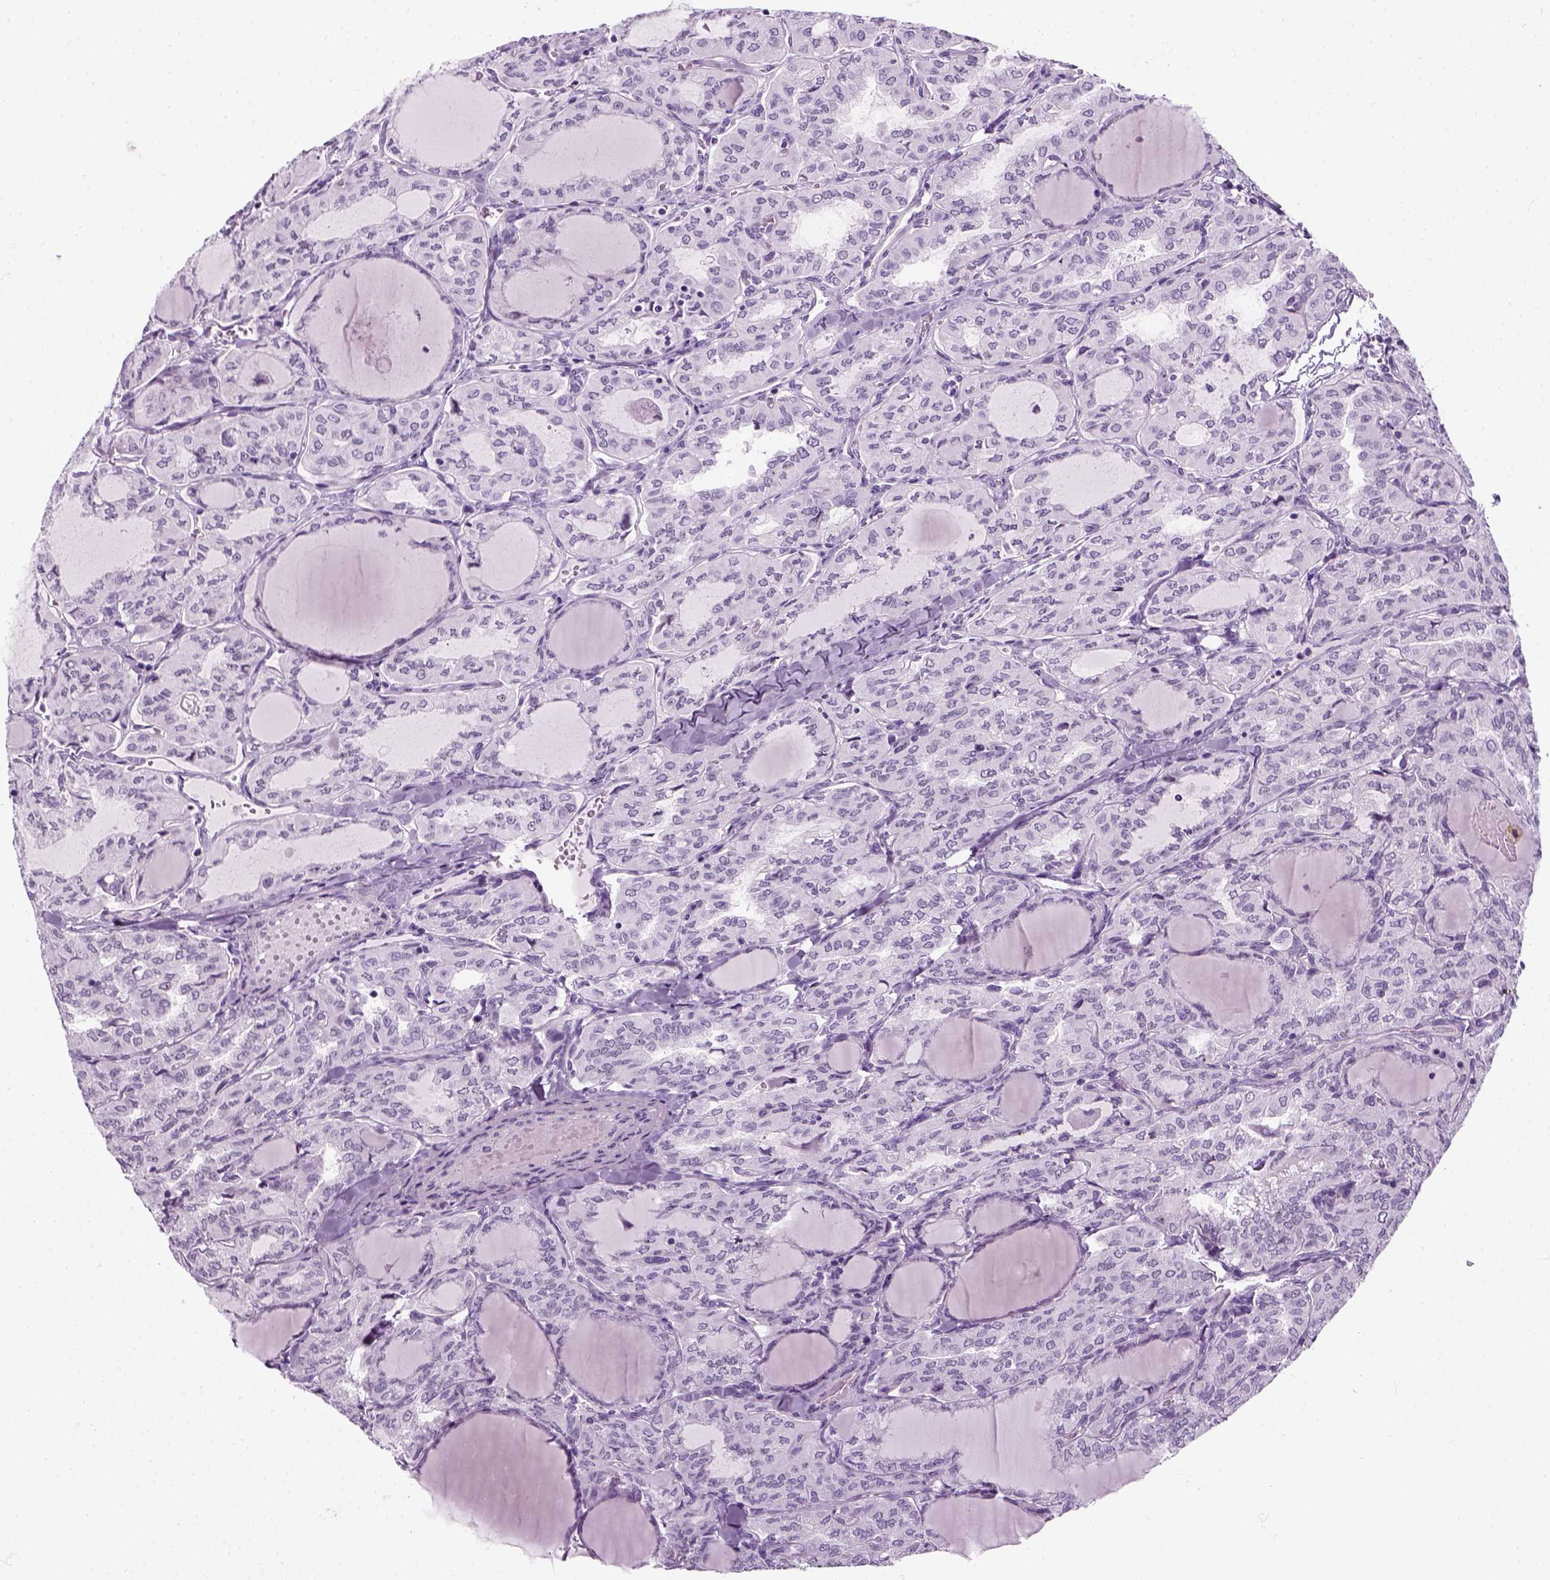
{"staining": {"intensity": "negative", "quantity": "none", "location": "none"}, "tissue": "thyroid cancer", "cell_type": "Tumor cells", "image_type": "cancer", "snomed": [{"axis": "morphology", "description": "Papillary adenocarcinoma, NOS"}, {"axis": "topography", "description": "Thyroid gland"}], "caption": "Human thyroid cancer (papillary adenocarcinoma) stained for a protein using IHC displays no positivity in tumor cells.", "gene": "ZNF865", "patient": {"sex": "male", "age": 20}}